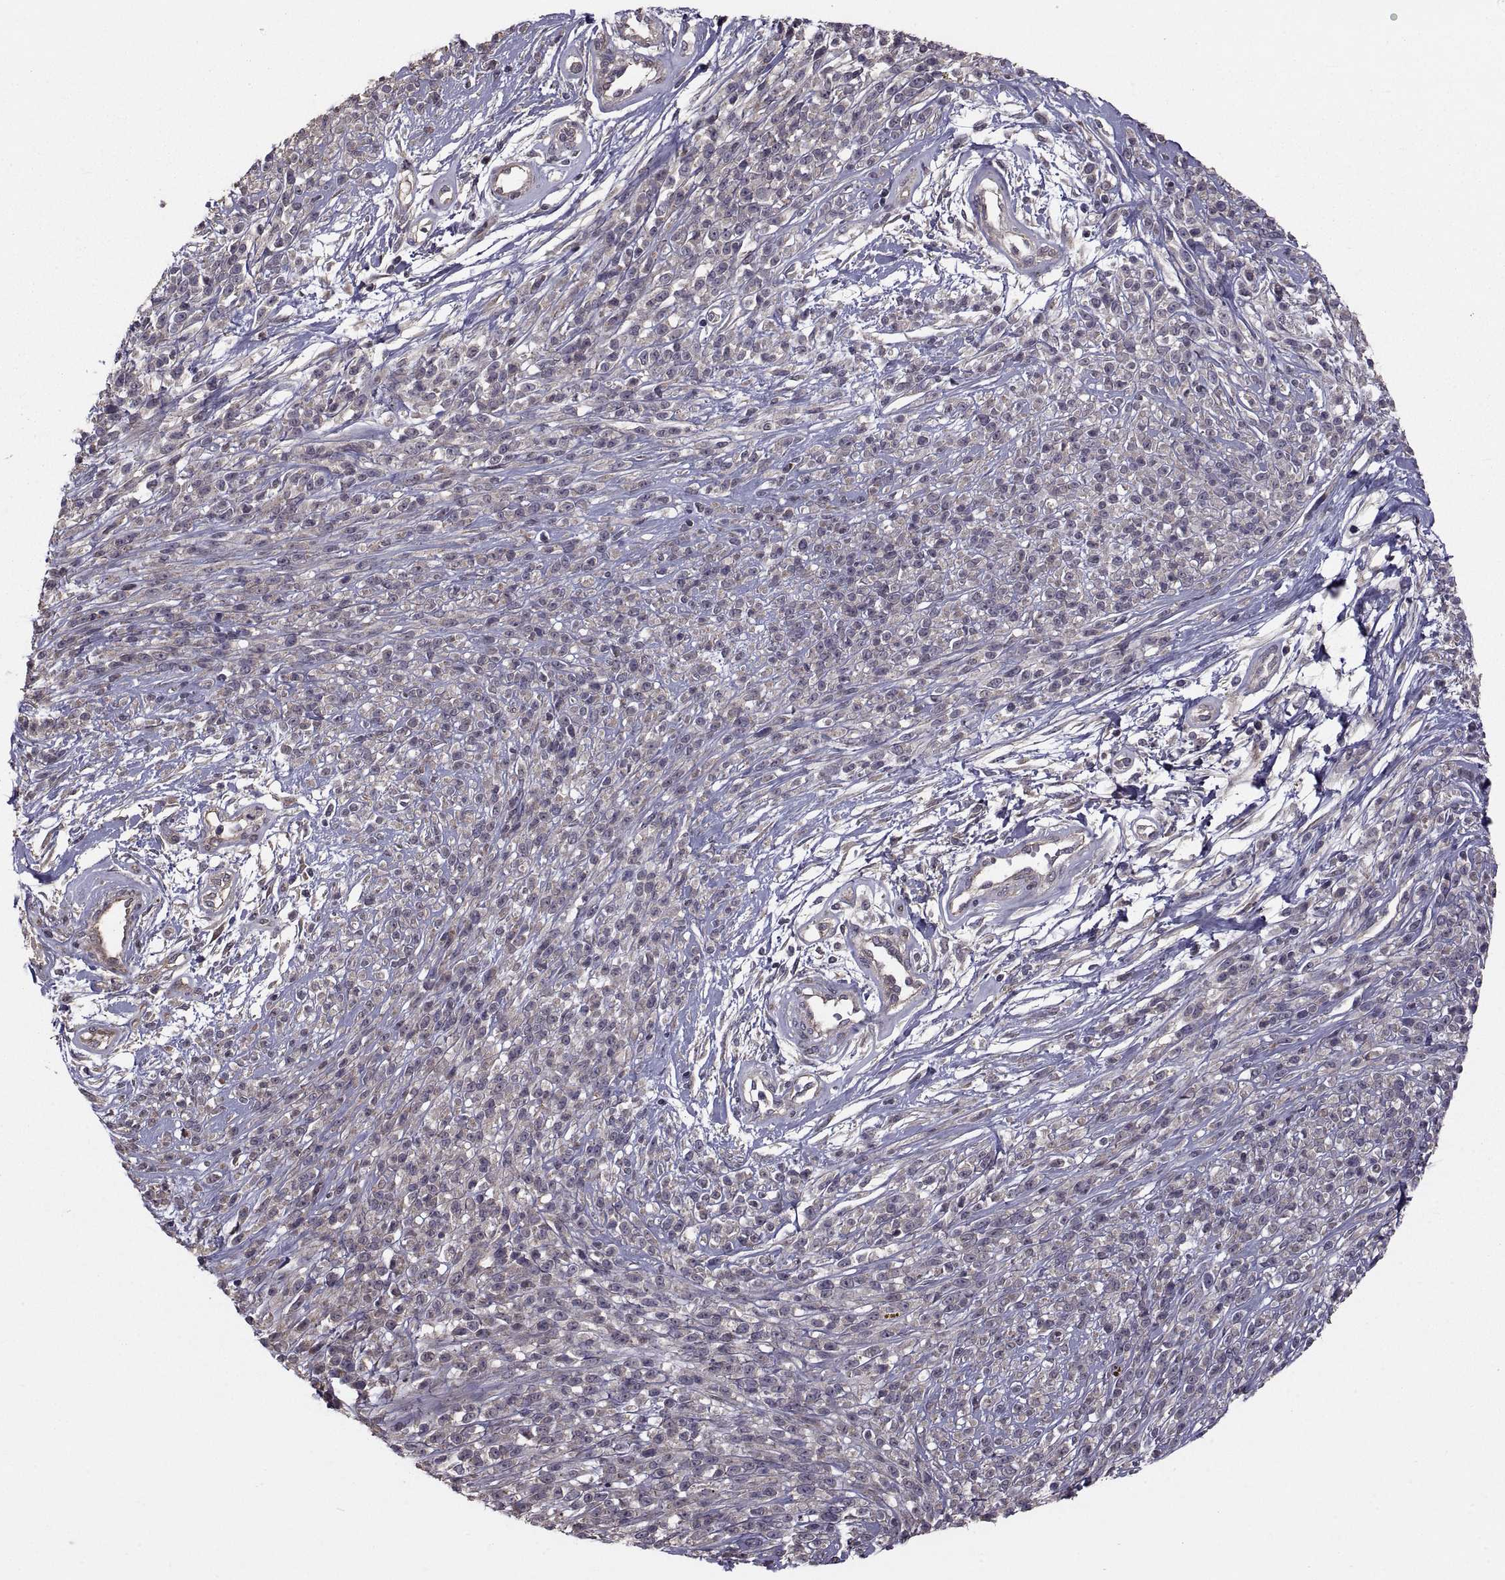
{"staining": {"intensity": "negative", "quantity": "none", "location": "none"}, "tissue": "melanoma", "cell_type": "Tumor cells", "image_type": "cancer", "snomed": [{"axis": "morphology", "description": "Malignant melanoma, NOS"}, {"axis": "topography", "description": "Skin"}, {"axis": "topography", "description": "Skin of trunk"}], "caption": "Immunohistochemistry image of neoplastic tissue: human malignant melanoma stained with DAB (3,3'-diaminobenzidine) exhibits no significant protein positivity in tumor cells.", "gene": "PMM2", "patient": {"sex": "male", "age": 74}}